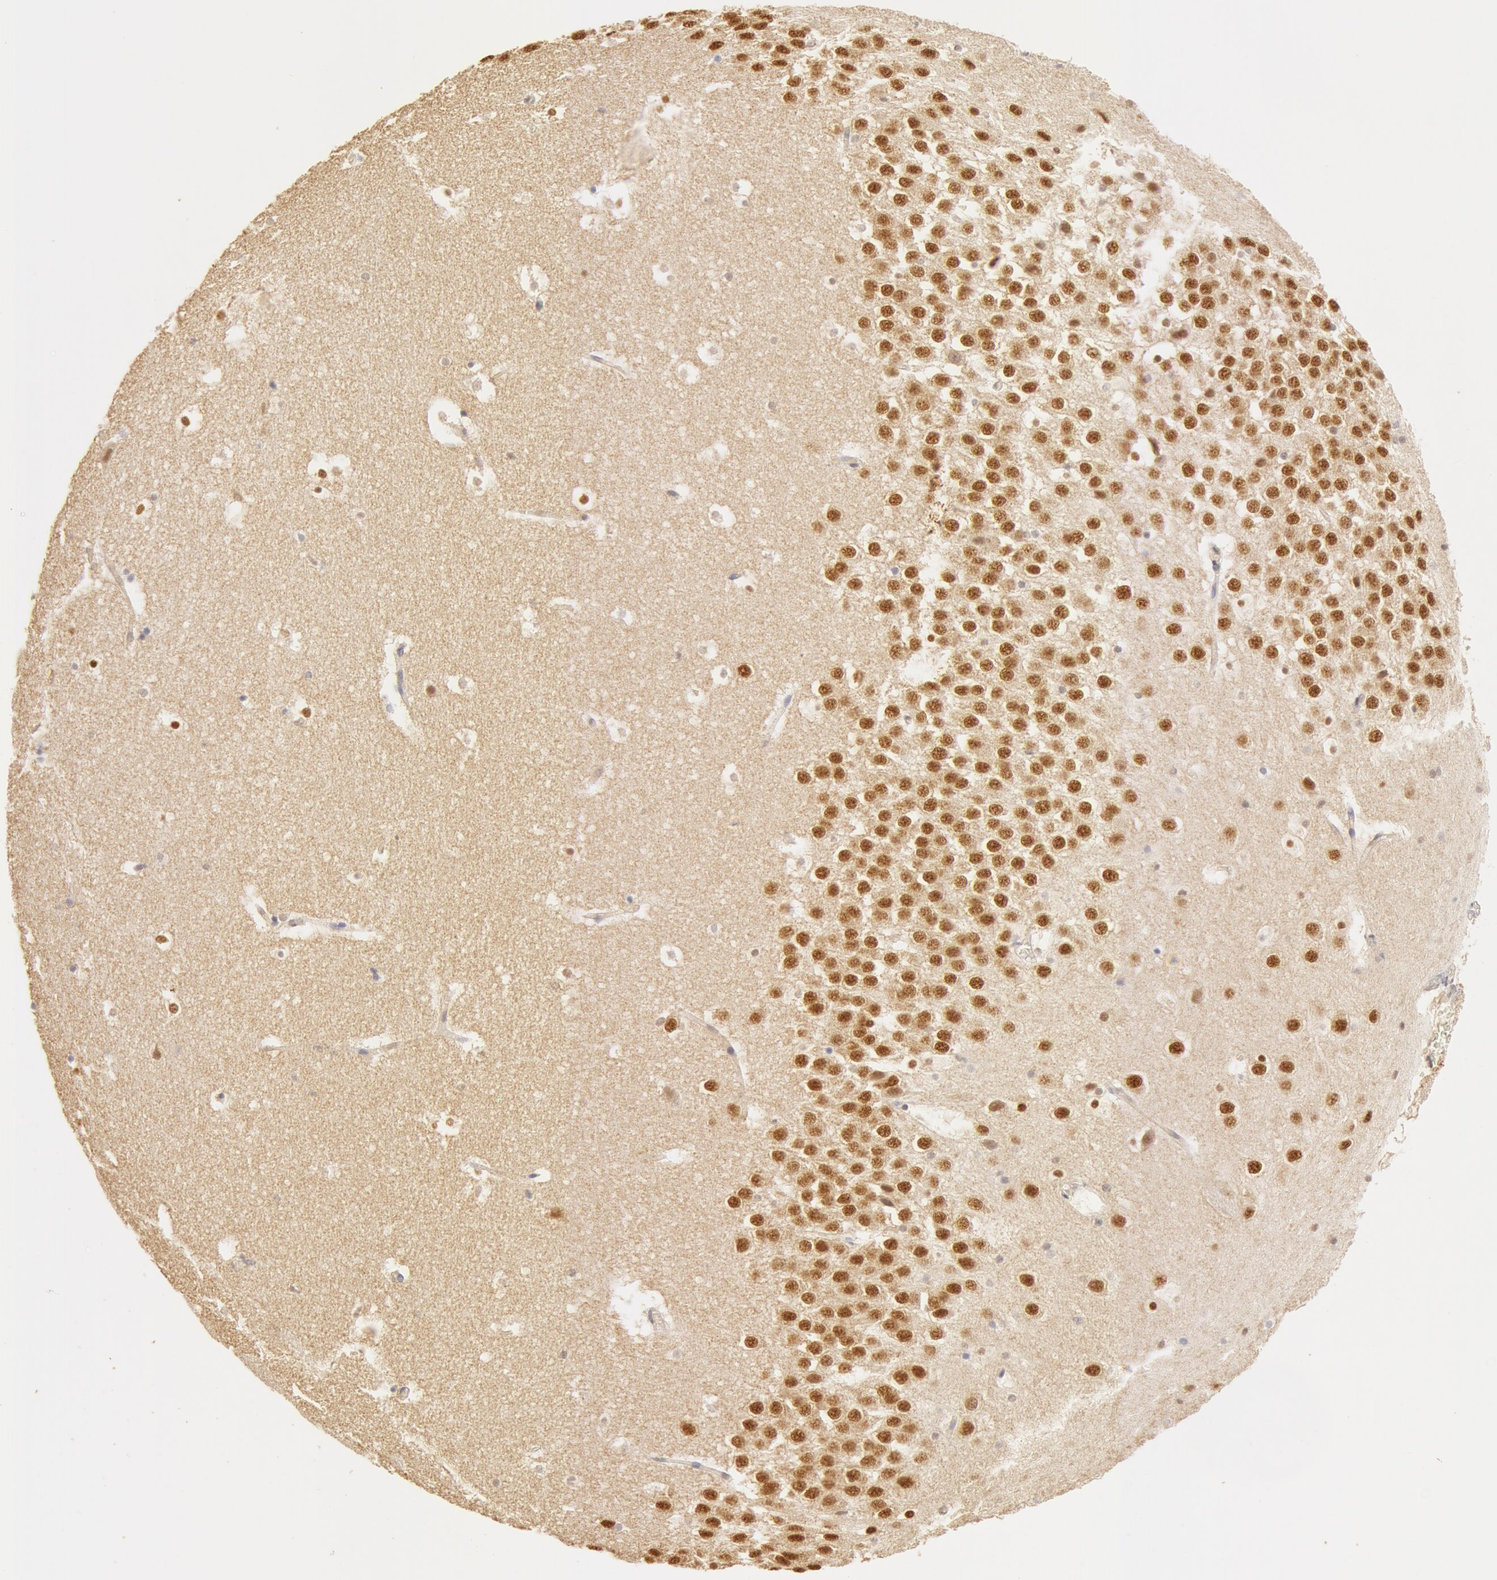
{"staining": {"intensity": "weak", "quantity": "25%-75%", "location": "nuclear"}, "tissue": "hippocampus", "cell_type": "Glial cells", "image_type": "normal", "snomed": [{"axis": "morphology", "description": "Normal tissue, NOS"}, {"axis": "topography", "description": "Hippocampus"}], "caption": "Hippocampus stained with immunohistochemistry shows weak nuclear positivity in approximately 25%-75% of glial cells.", "gene": "SNRNP70", "patient": {"sex": "male", "age": 45}}